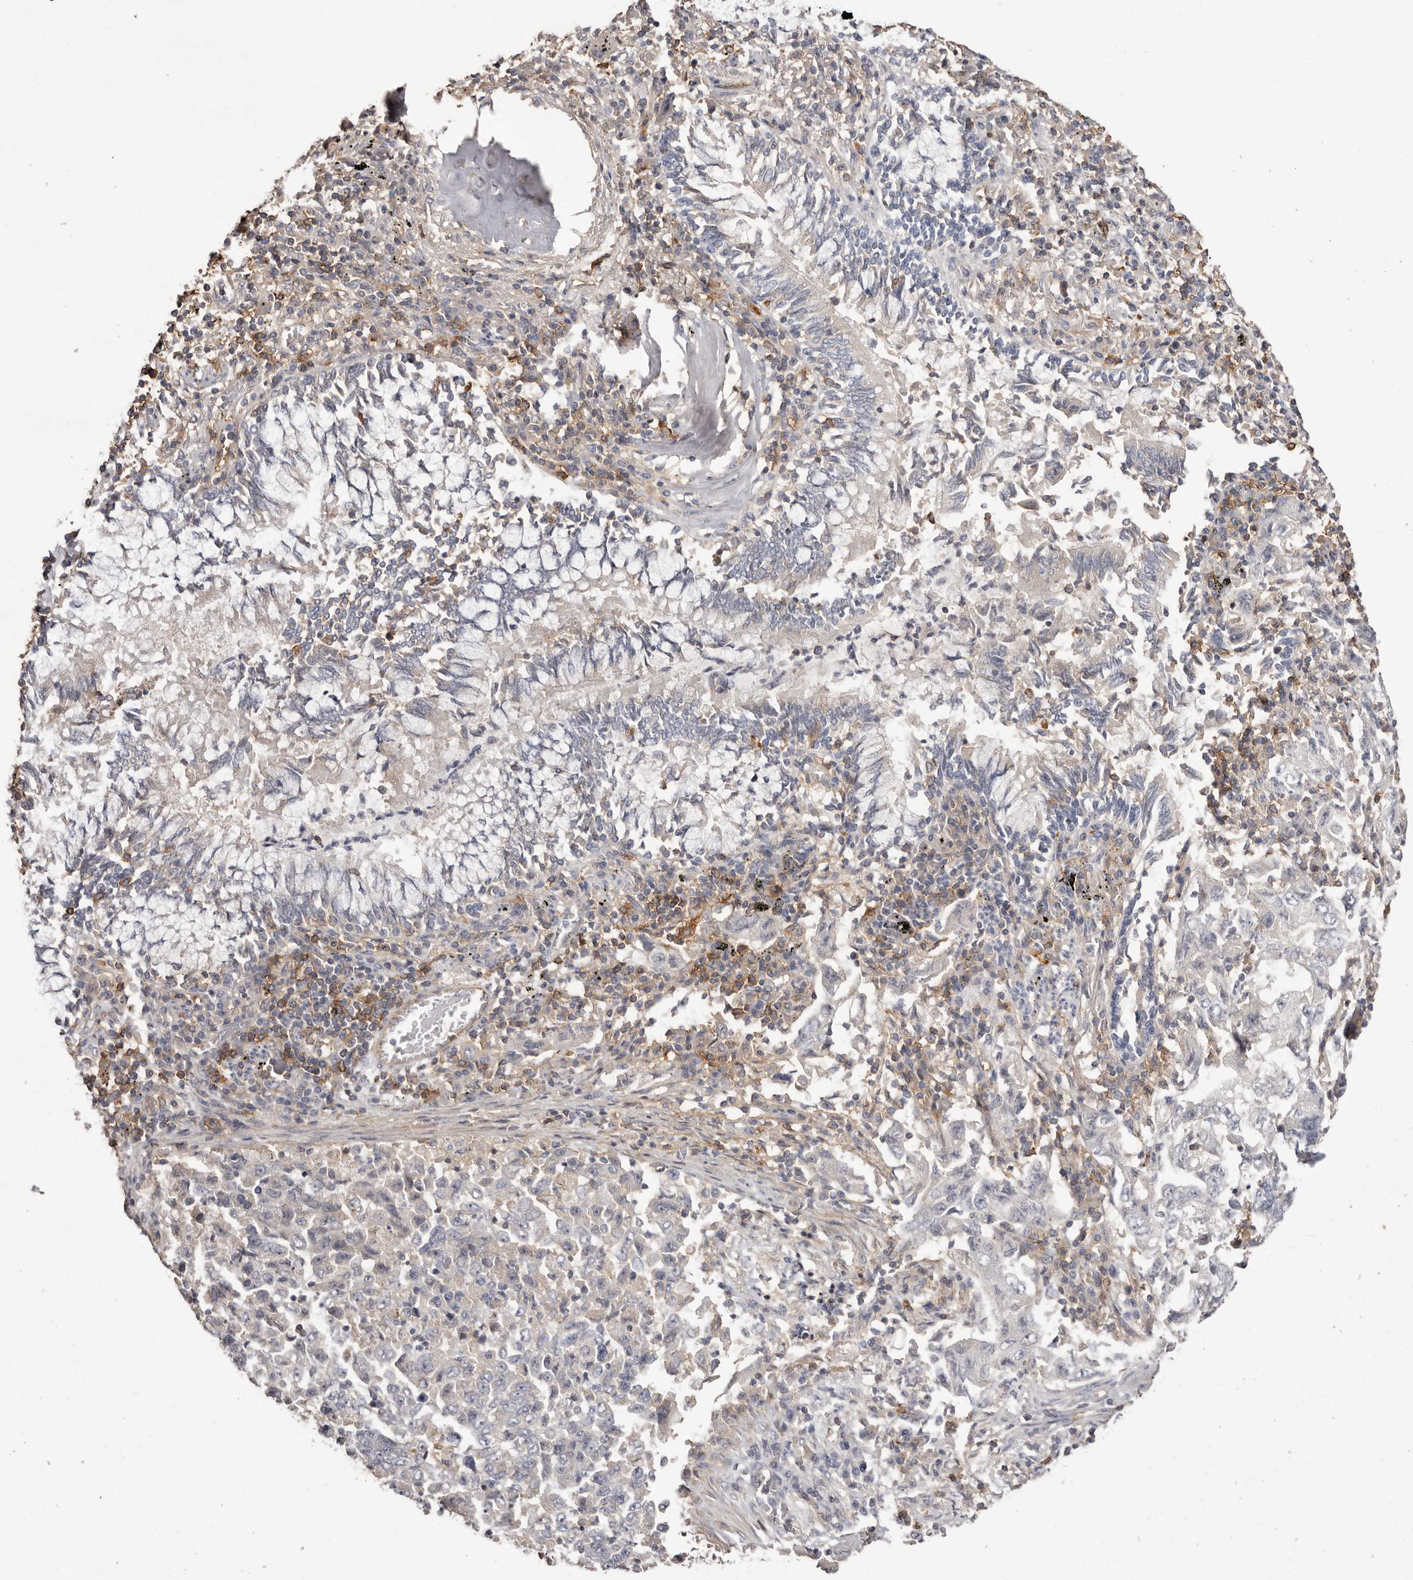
{"staining": {"intensity": "negative", "quantity": "none", "location": "none"}, "tissue": "lung cancer", "cell_type": "Tumor cells", "image_type": "cancer", "snomed": [{"axis": "morphology", "description": "Adenocarcinoma, NOS"}, {"axis": "topography", "description": "Lung"}], "caption": "Tumor cells show no significant expression in lung adenocarcinoma. The staining is performed using DAB (3,3'-diaminobenzidine) brown chromogen with nuclei counter-stained in using hematoxylin.", "gene": "MMACHC", "patient": {"sex": "female", "age": 51}}